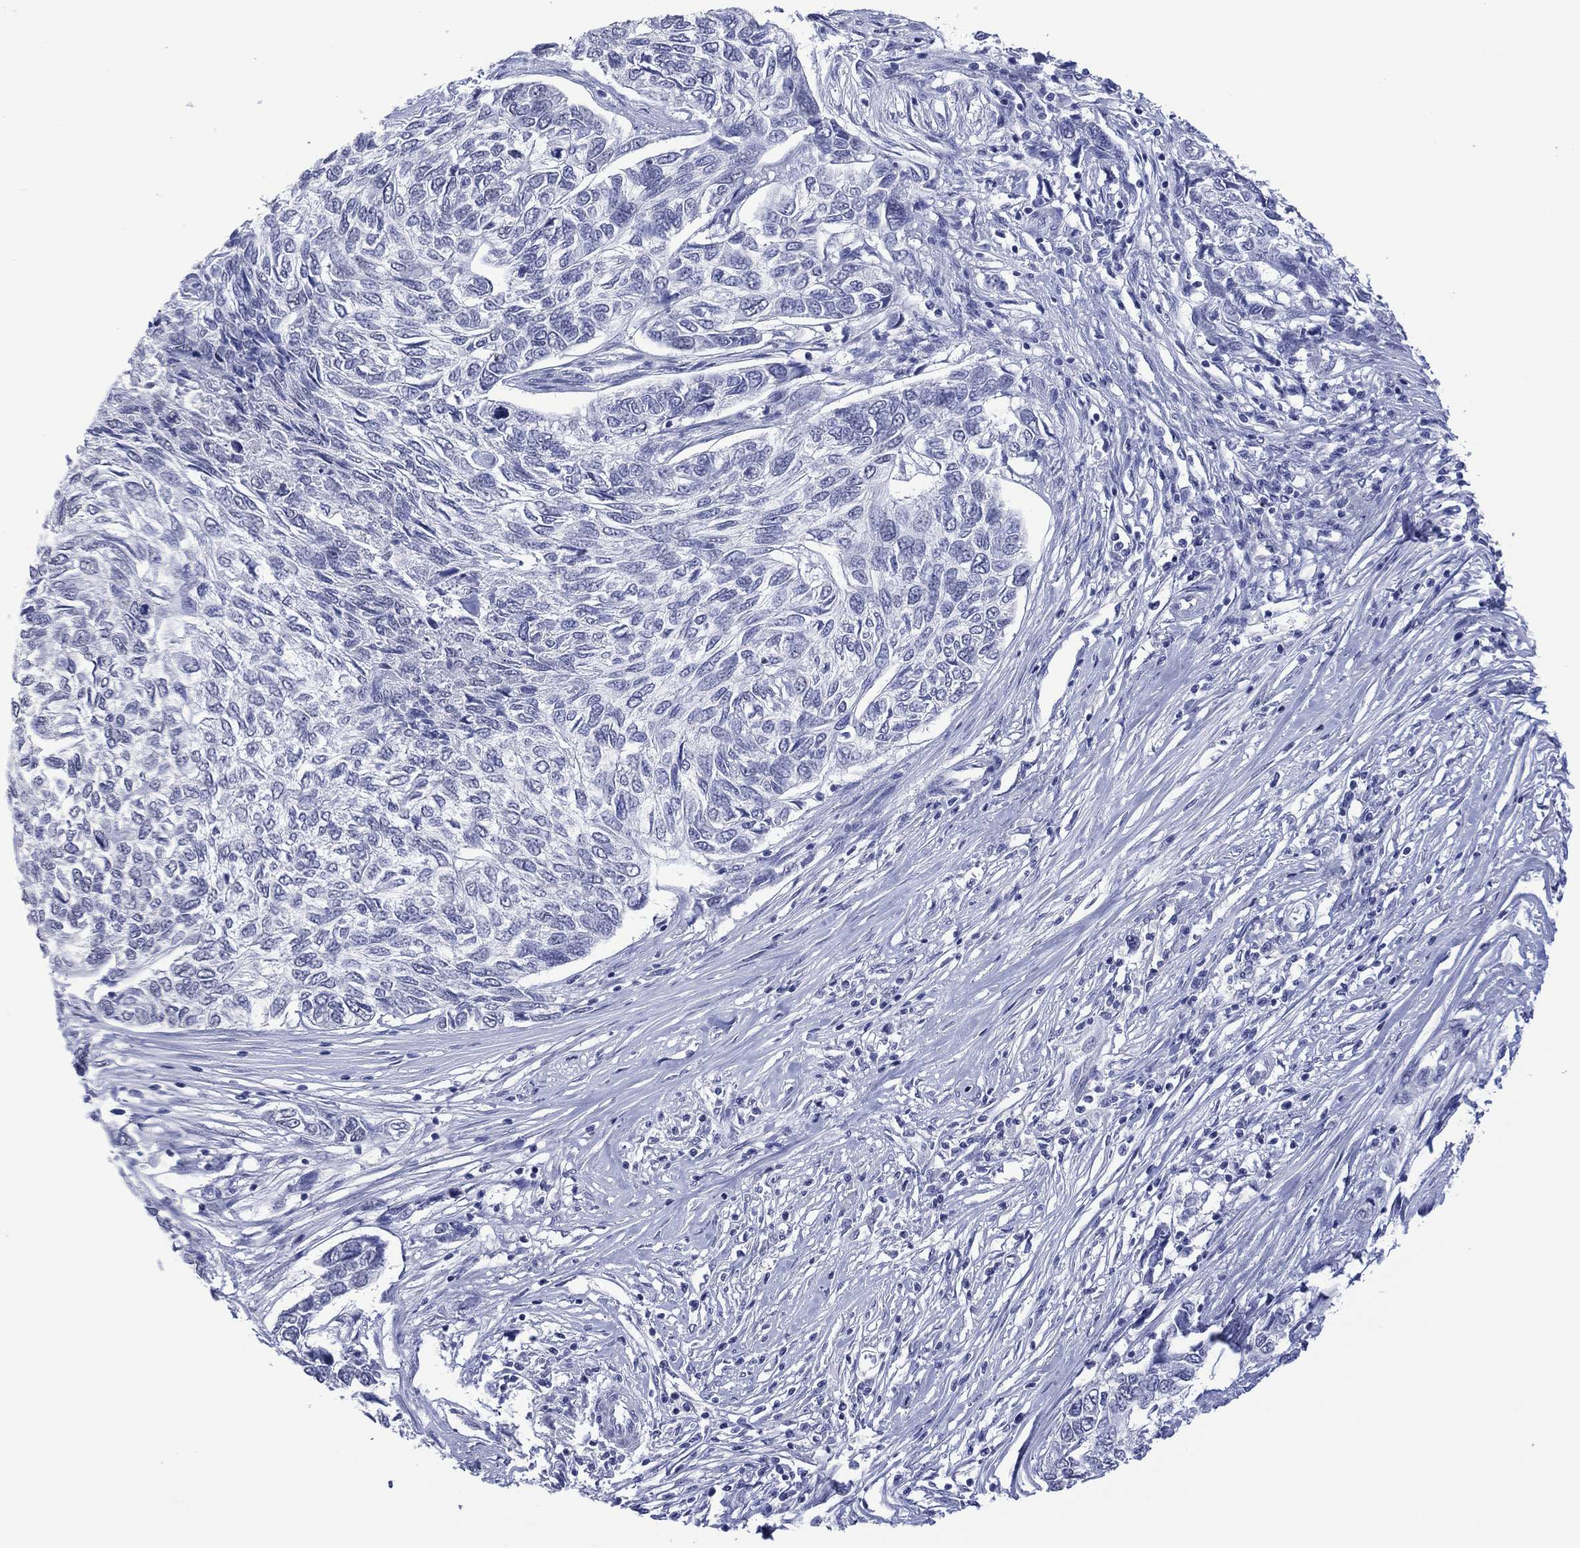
{"staining": {"intensity": "negative", "quantity": "none", "location": "none"}, "tissue": "skin cancer", "cell_type": "Tumor cells", "image_type": "cancer", "snomed": [{"axis": "morphology", "description": "Basal cell carcinoma"}, {"axis": "topography", "description": "Skin"}], "caption": "Immunohistochemistry (IHC) micrograph of skin cancer (basal cell carcinoma) stained for a protein (brown), which demonstrates no expression in tumor cells.", "gene": "UTF1", "patient": {"sex": "female", "age": 65}}